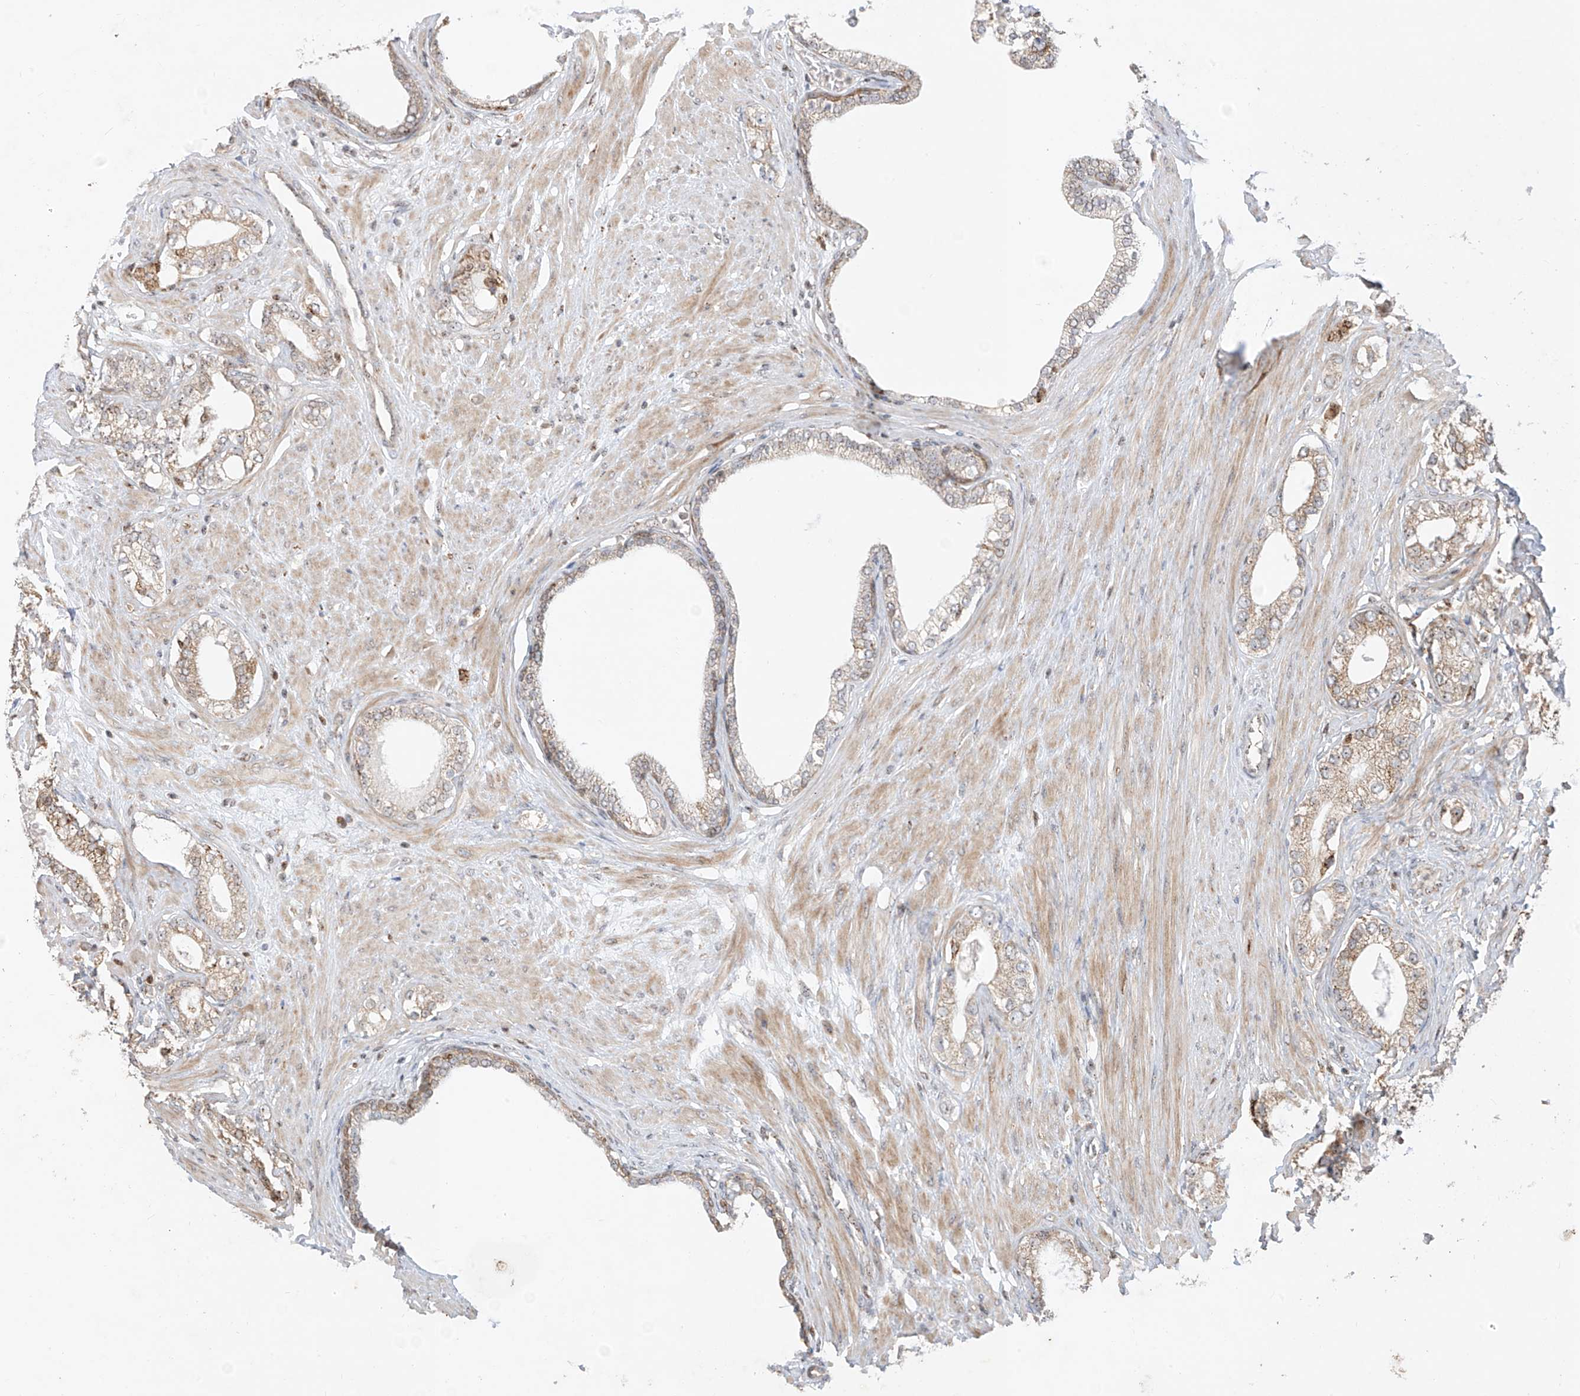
{"staining": {"intensity": "weak", "quantity": "25%-75%", "location": "cytoplasmic/membranous"}, "tissue": "prostate cancer", "cell_type": "Tumor cells", "image_type": "cancer", "snomed": [{"axis": "morphology", "description": "Adenocarcinoma, High grade"}, {"axis": "topography", "description": "Prostate"}], "caption": "Prostate cancer was stained to show a protein in brown. There is low levels of weak cytoplasmic/membranous staining in about 25%-75% of tumor cells.", "gene": "ZBTB8A", "patient": {"sex": "male", "age": 63}}